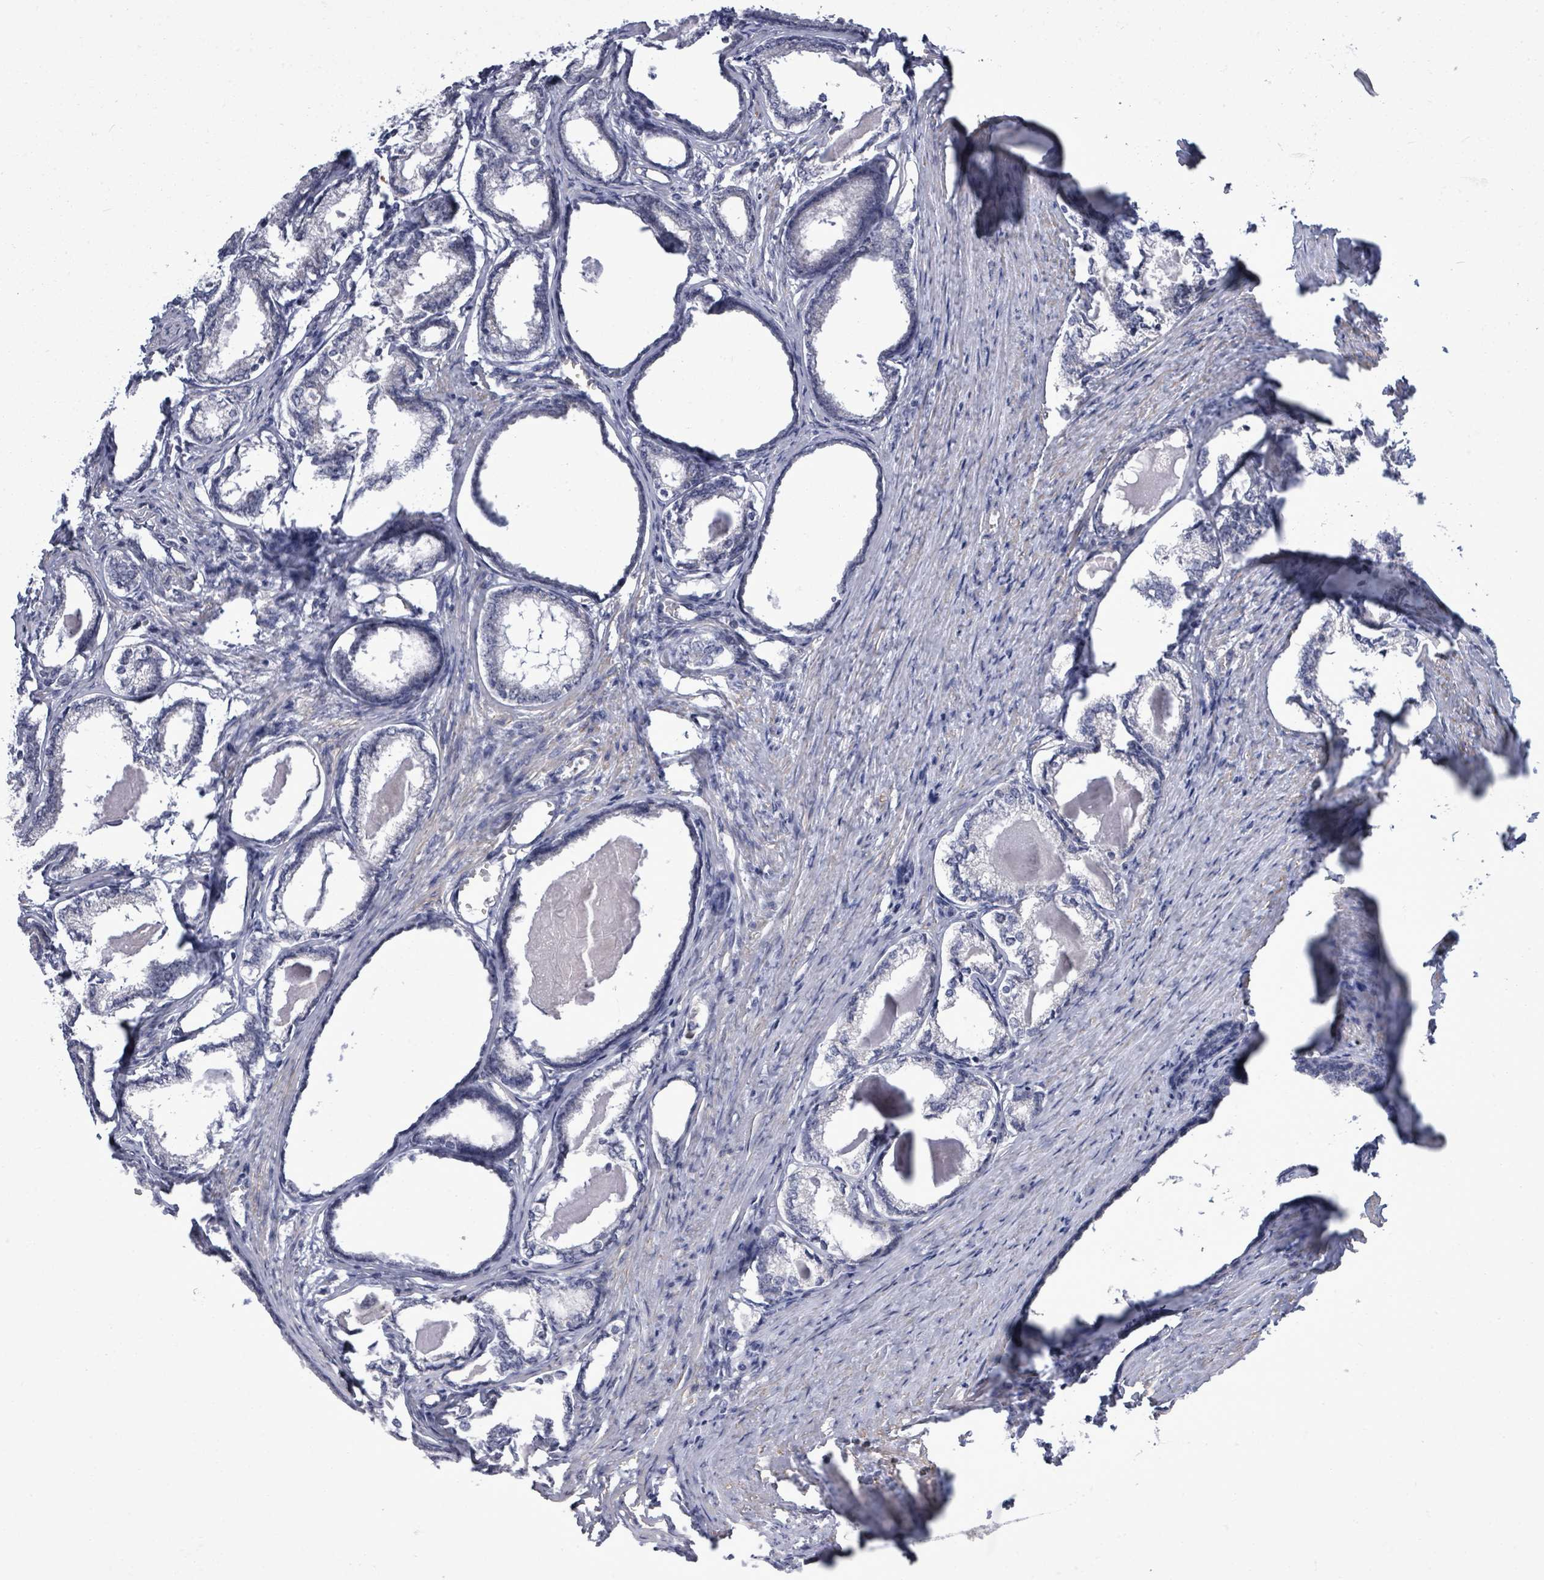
{"staining": {"intensity": "negative", "quantity": "none", "location": "none"}, "tissue": "prostate cancer", "cell_type": "Tumor cells", "image_type": "cancer", "snomed": [{"axis": "morphology", "description": "Adenocarcinoma, High grade"}, {"axis": "topography", "description": "Prostate"}], "caption": "The photomicrograph displays no significant expression in tumor cells of prostate cancer (adenocarcinoma (high-grade)).", "gene": "PAPSS1", "patient": {"sex": "male", "age": 69}}